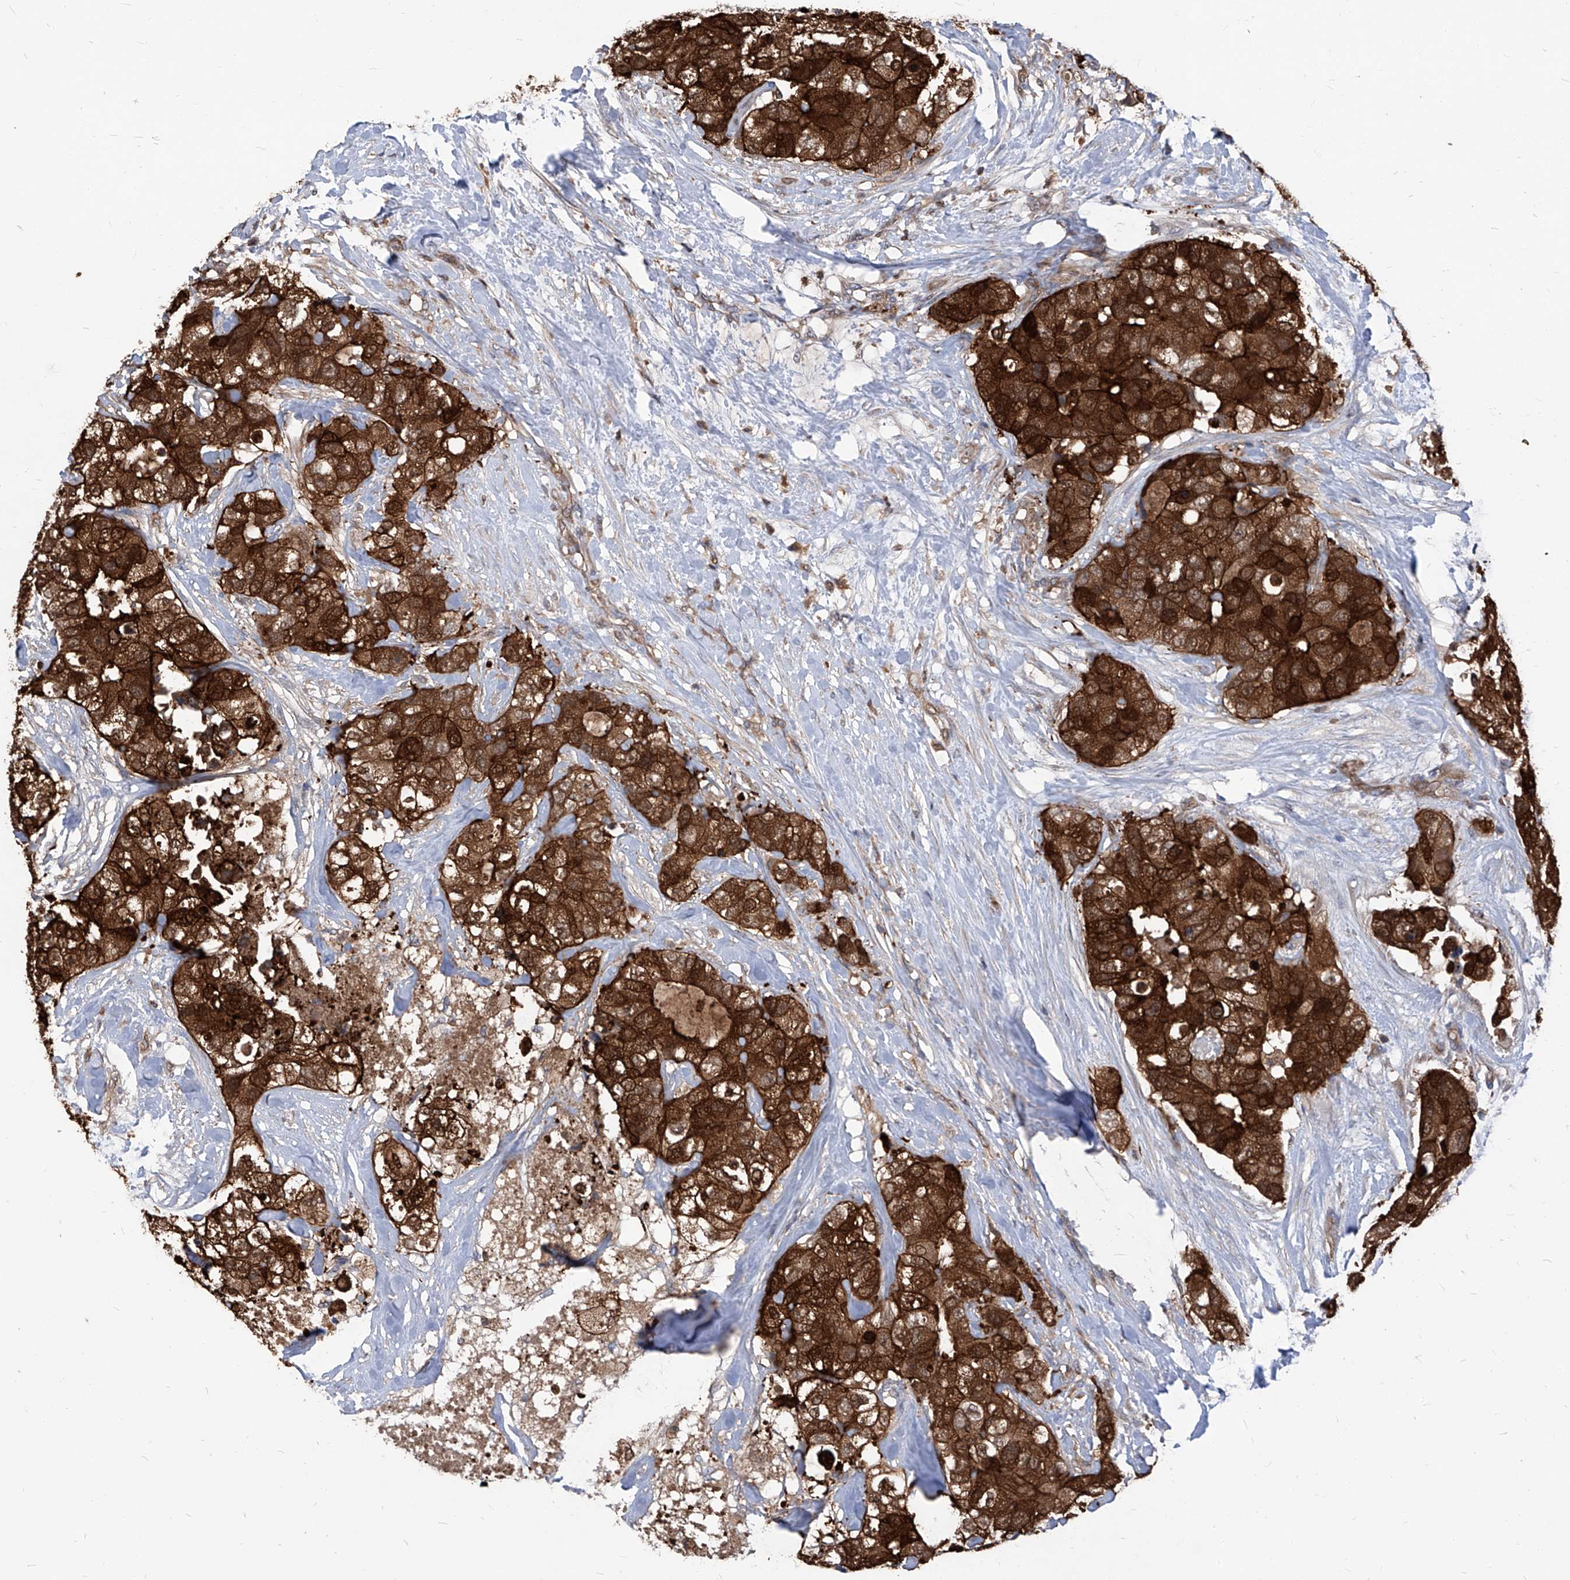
{"staining": {"intensity": "strong", "quantity": ">75%", "location": "cytoplasmic/membranous"}, "tissue": "breast cancer", "cell_type": "Tumor cells", "image_type": "cancer", "snomed": [{"axis": "morphology", "description": "Duct carcinoma"}, {"axis": "topography", "description": "Breast"}], "caption": "Immunohistochemistry (IHC) (DAB (3,3'-diaminobenzidine)) staining of breast cancer (invasive ductal carcinoma) demonstrates strong cytoplasmic/membranous protein positivity in about >75% of tumor cells.", "gene": "ABRACL", "patient": {"sex": "female", "age": 62}}